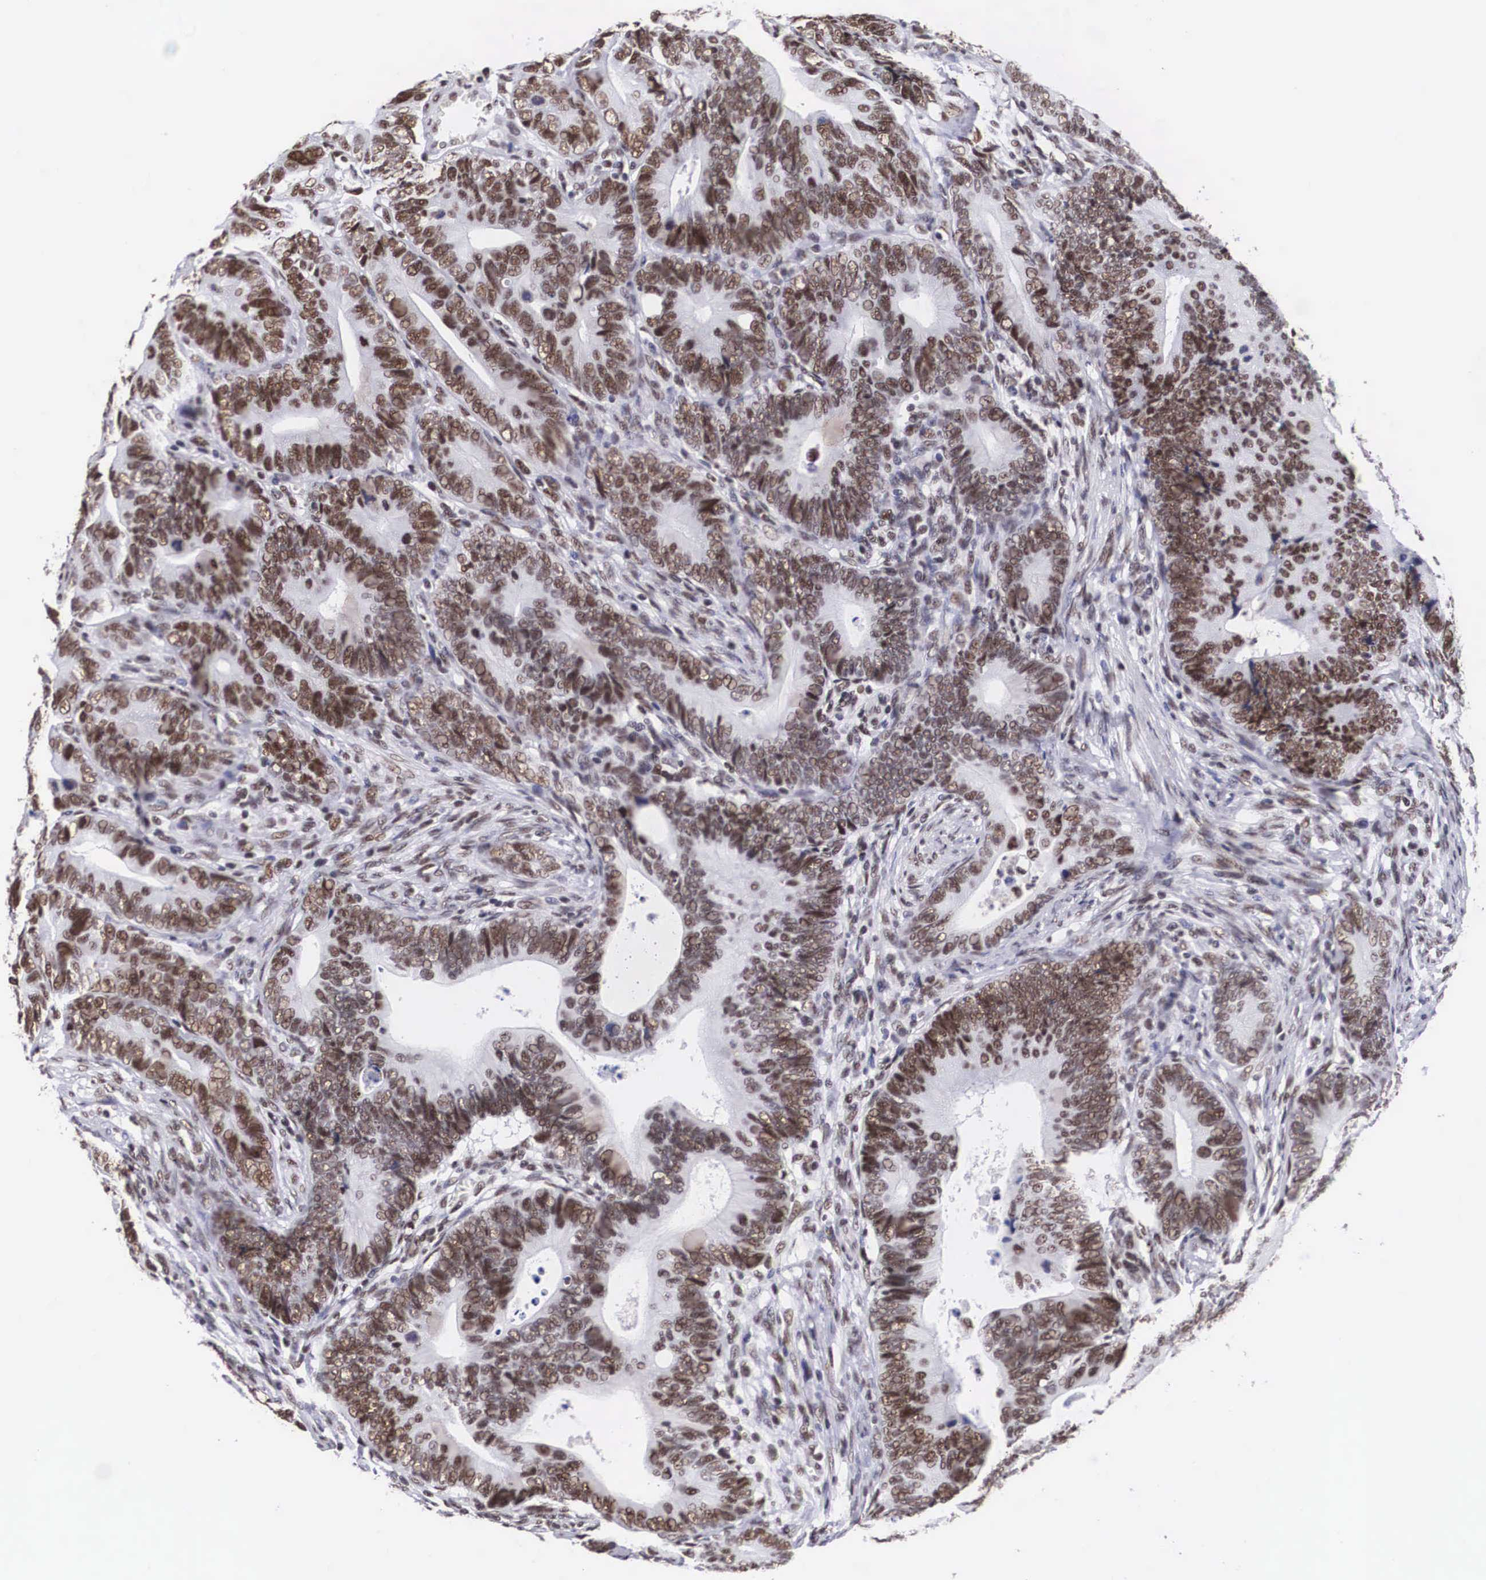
{"staining": {"intensity": "moderate", "quantity": ">75%", "location": "nuclear"}, "tissue": "colorectal cancer", "cell_type": "Tumor cells", "image_type": "cancer", "snomed": [{"axis": "morphology", "description": "Adenocarcinoma, NOS"}, {"axis": "topography", "description": "Colon"}], "caption": "Immunohistochemistry (IHC) micrograph of neoplastic tissue: colorectal cancer (adenocarcinoma) stained using immunohistochemistry demonstrates medium levels of moderate protein expression localized specifically in the nuclear of tumor cells, appearing as a nuclear brown color.", "gene": "SF3A1", "patient": {"sex": "female", "age": 78}}